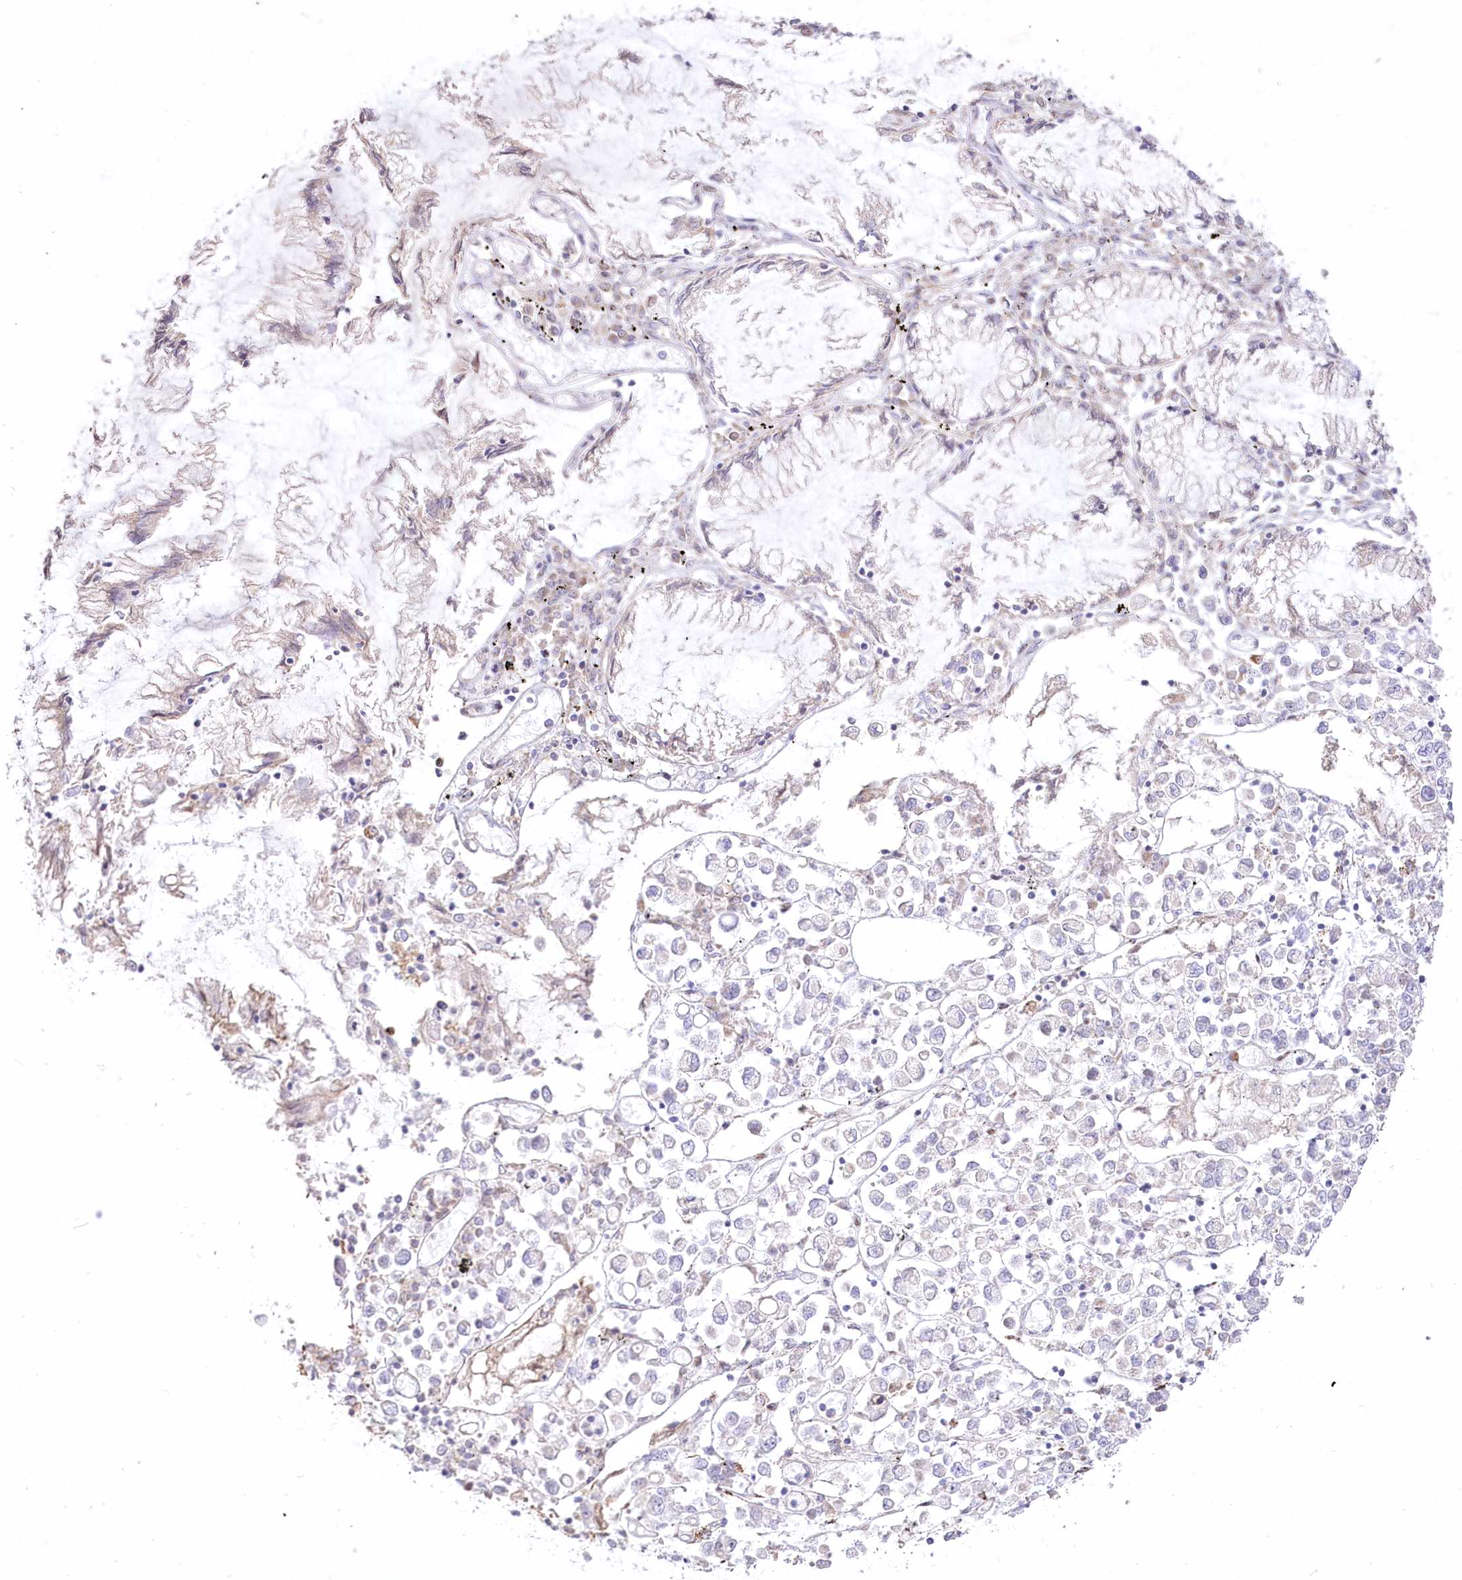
{"staining": {"intensity": "negative", "quantity": "none", "location": "none"}, "tissue": "stomach cancer", "cell_type": "Tumor cells", "image_type": "cancer", "snomed": [{"axis": "morphology", "description": "Adenocarcinoma, NOS"}, {"axis": "topography", "description": "Stomach"}], "caption": "This is a photomicrograph of IHC staining of stomach cancer, which shows no positivity in tumor cells.", "gene": "CEP164", "patient": {"sex": "female", "age": 76}}